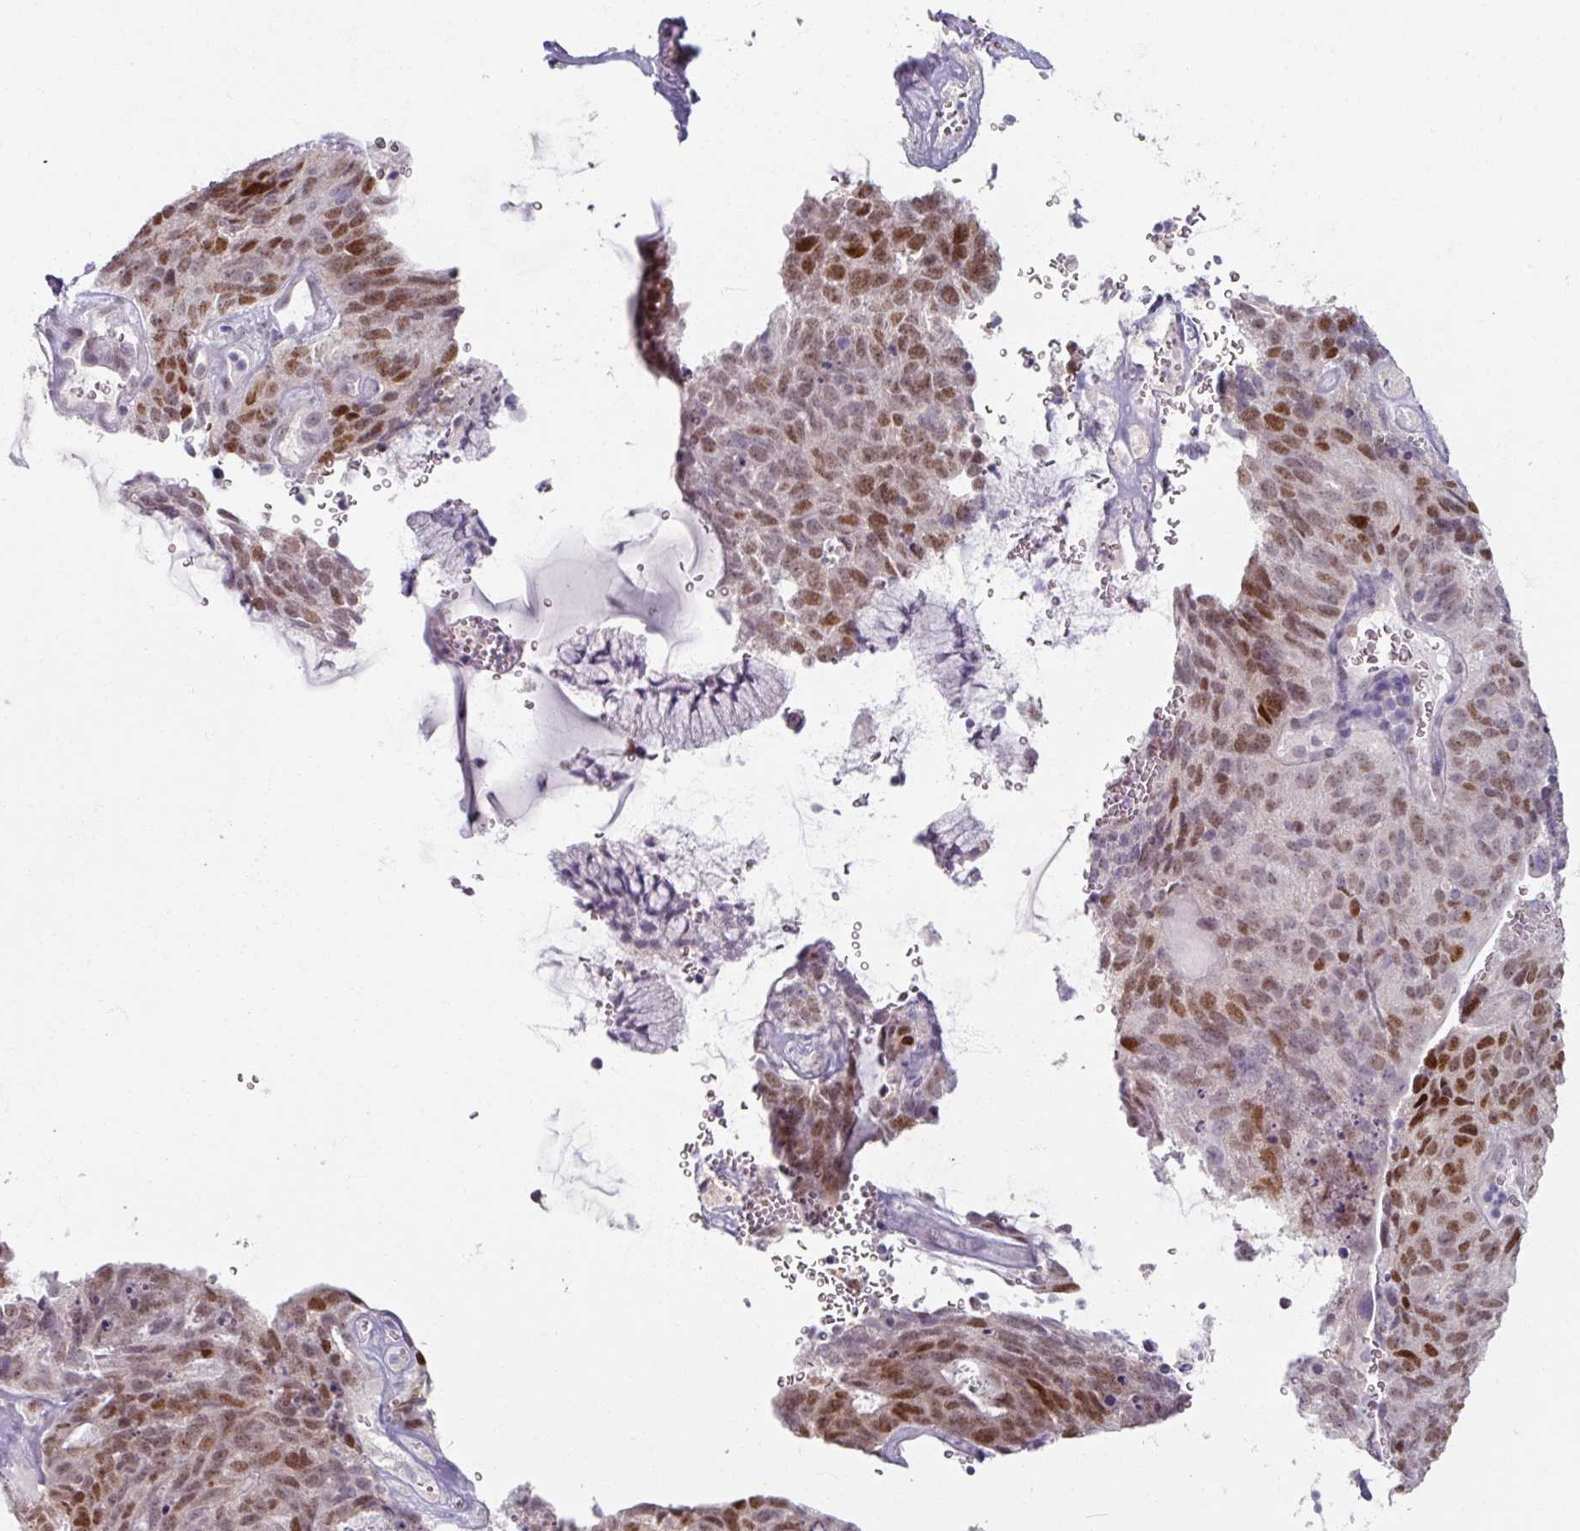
{"staining": {"intensity": "moderate", "quantity": ">75%", "location": "nuclear"}, "tissue": "cervical cancer", "cell_type": "Tumor cells", "image_type": "cancer", "snomed": [{"axis": "morphology", "description": "Adenocarcinoma, NOS"}, {"axis": "topography", "description": "Cervix"}], "caption": "Cervical cancer (adenocarcinoma) was stained to show a protein in brown. There is medium levels of moderate nuclear positivity in approximately >75% of tumor cells.", "gene": "SOX11", "patient": {"sex": "female", "age": 38}}